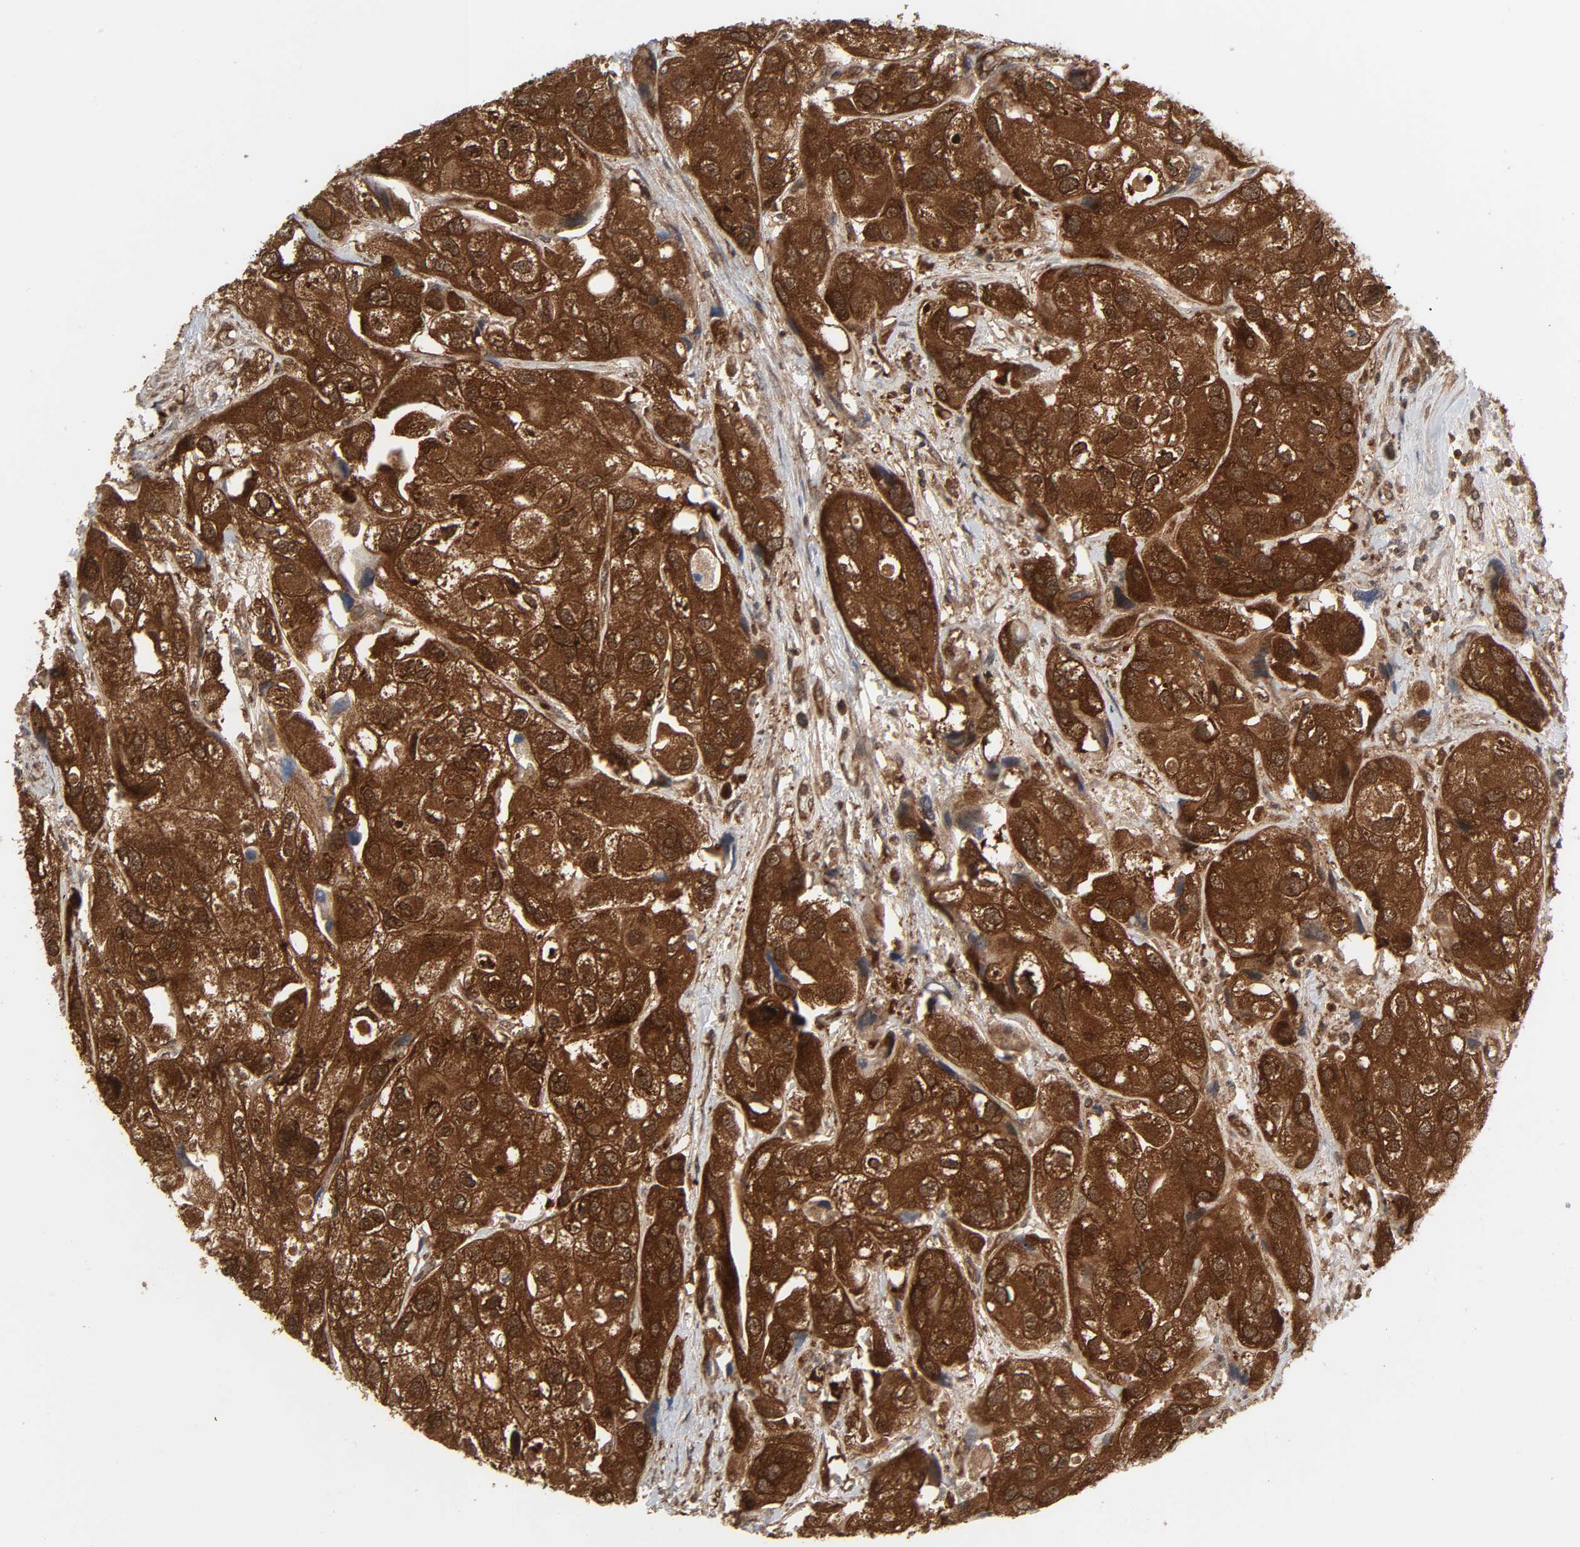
{"staining": {"intensity": "strong", "quantity": ">75%", "location": "cytoplasmic/membranous,nuclear"}, "tissue": "urothelial cancer", "cell_type": "Tumor cells", "image_type": "cancer", "snomed": [{"axis": "morphology", "description": "Urothelial carcinoma, High grade"}, {"axis": "topography", "description": "Urinary bladder"}], "caption": "Approximately >75% of tumor cells in human high-grade urothelial carcinoma reveal strong cytoplasmic/membranous and nuclear protein staining as visualized by brown immunohistochemical staining.", "gene": "GSK3A", "patient": {"sex": "female", "age": 64}}